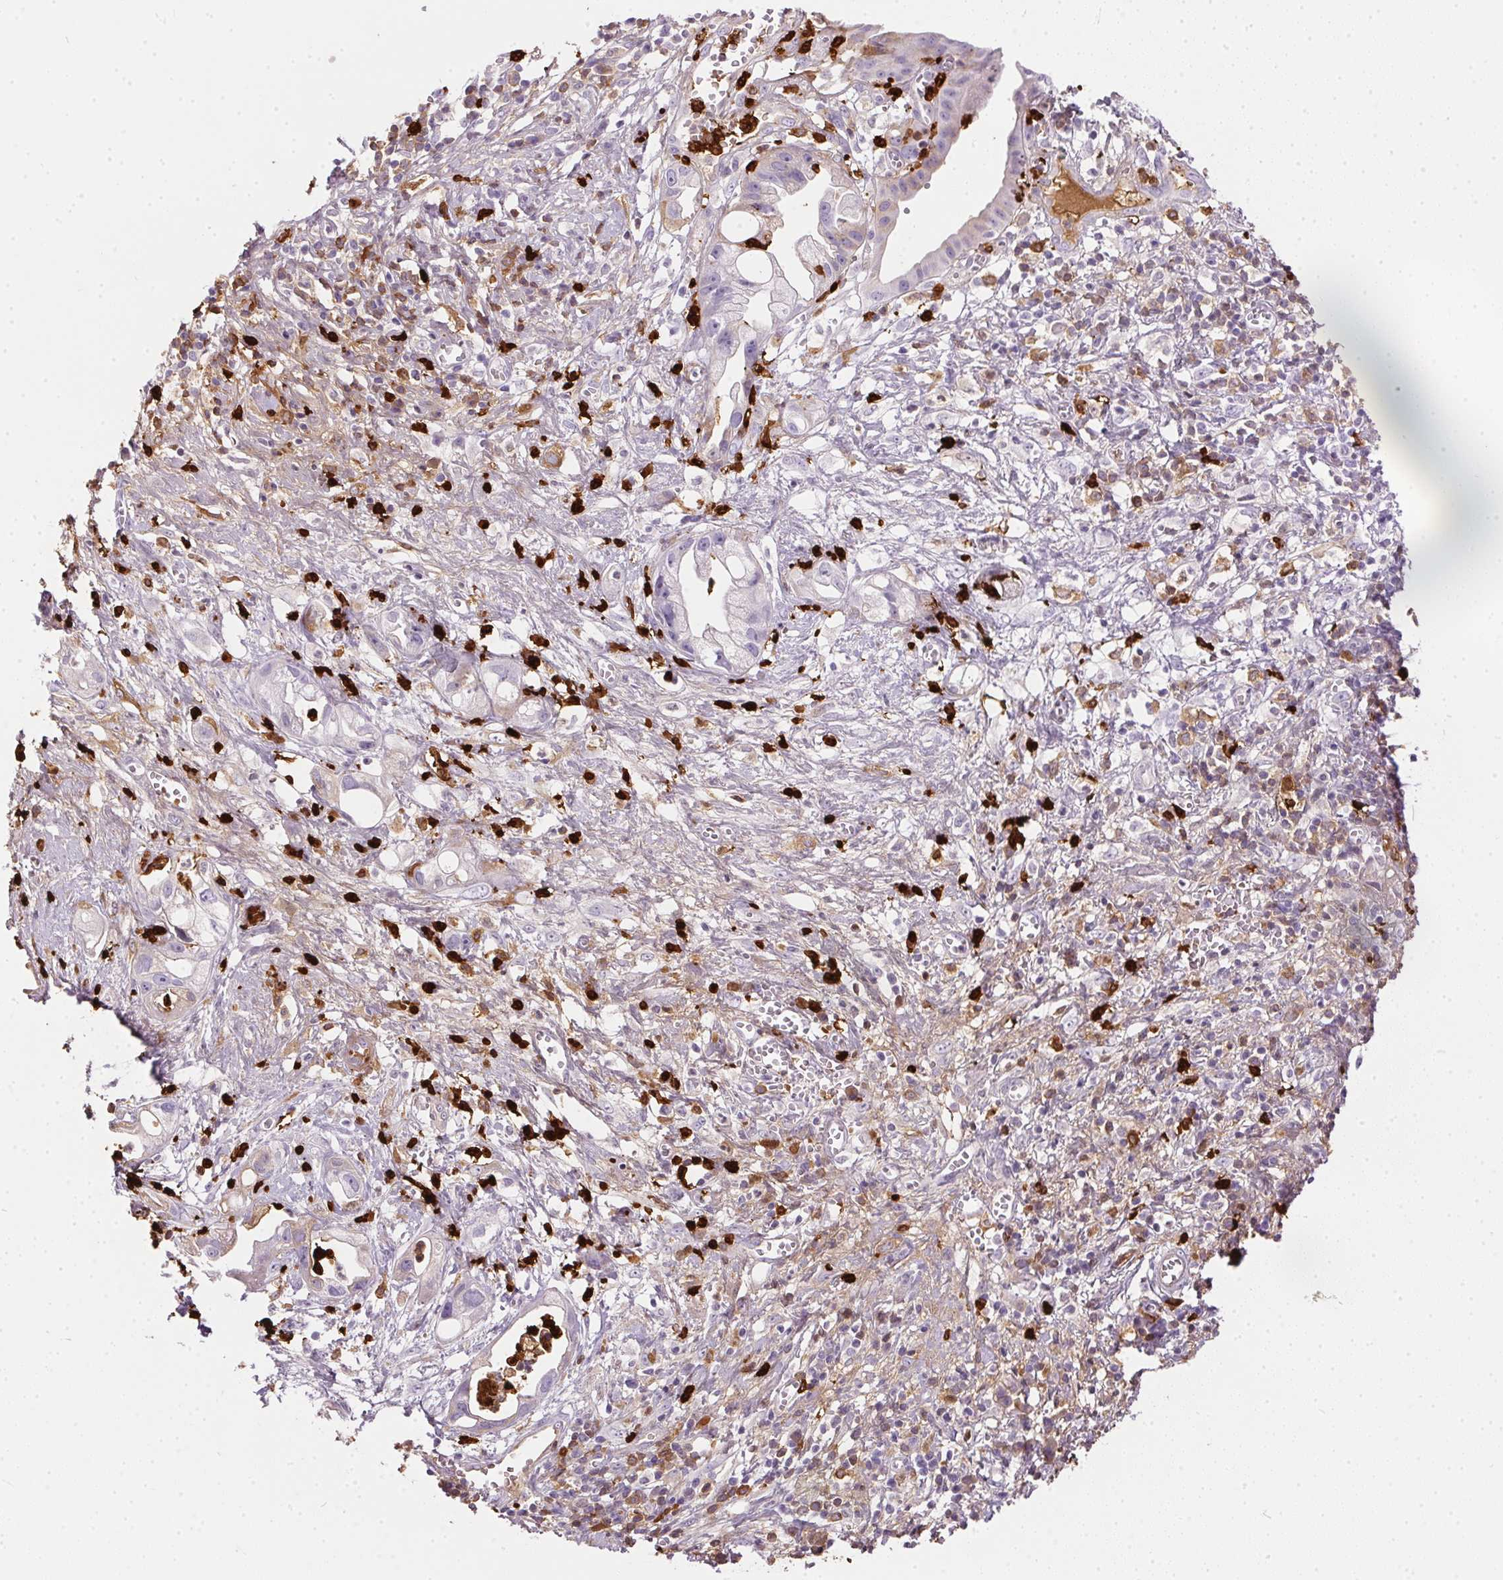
{"staining": {"intensity": "negative", "quantity": "none", "location": "none"}, "tissue": "pancreatic cancer", "cell_type": "Tumor cells", "image_type": "cancer", "snomed": [{"axis": "morphology", "description": "Adenocarcinoma, NOS"}, {"axis": "topography", "description": "Pancreas"}], "caption": "The micrograph exhibits no significant positivity in tumor cells of pancreatic cancer (adenocarcinoma).", "gene": "ORM1", "patient": {"sex": "female", "age": 73}}